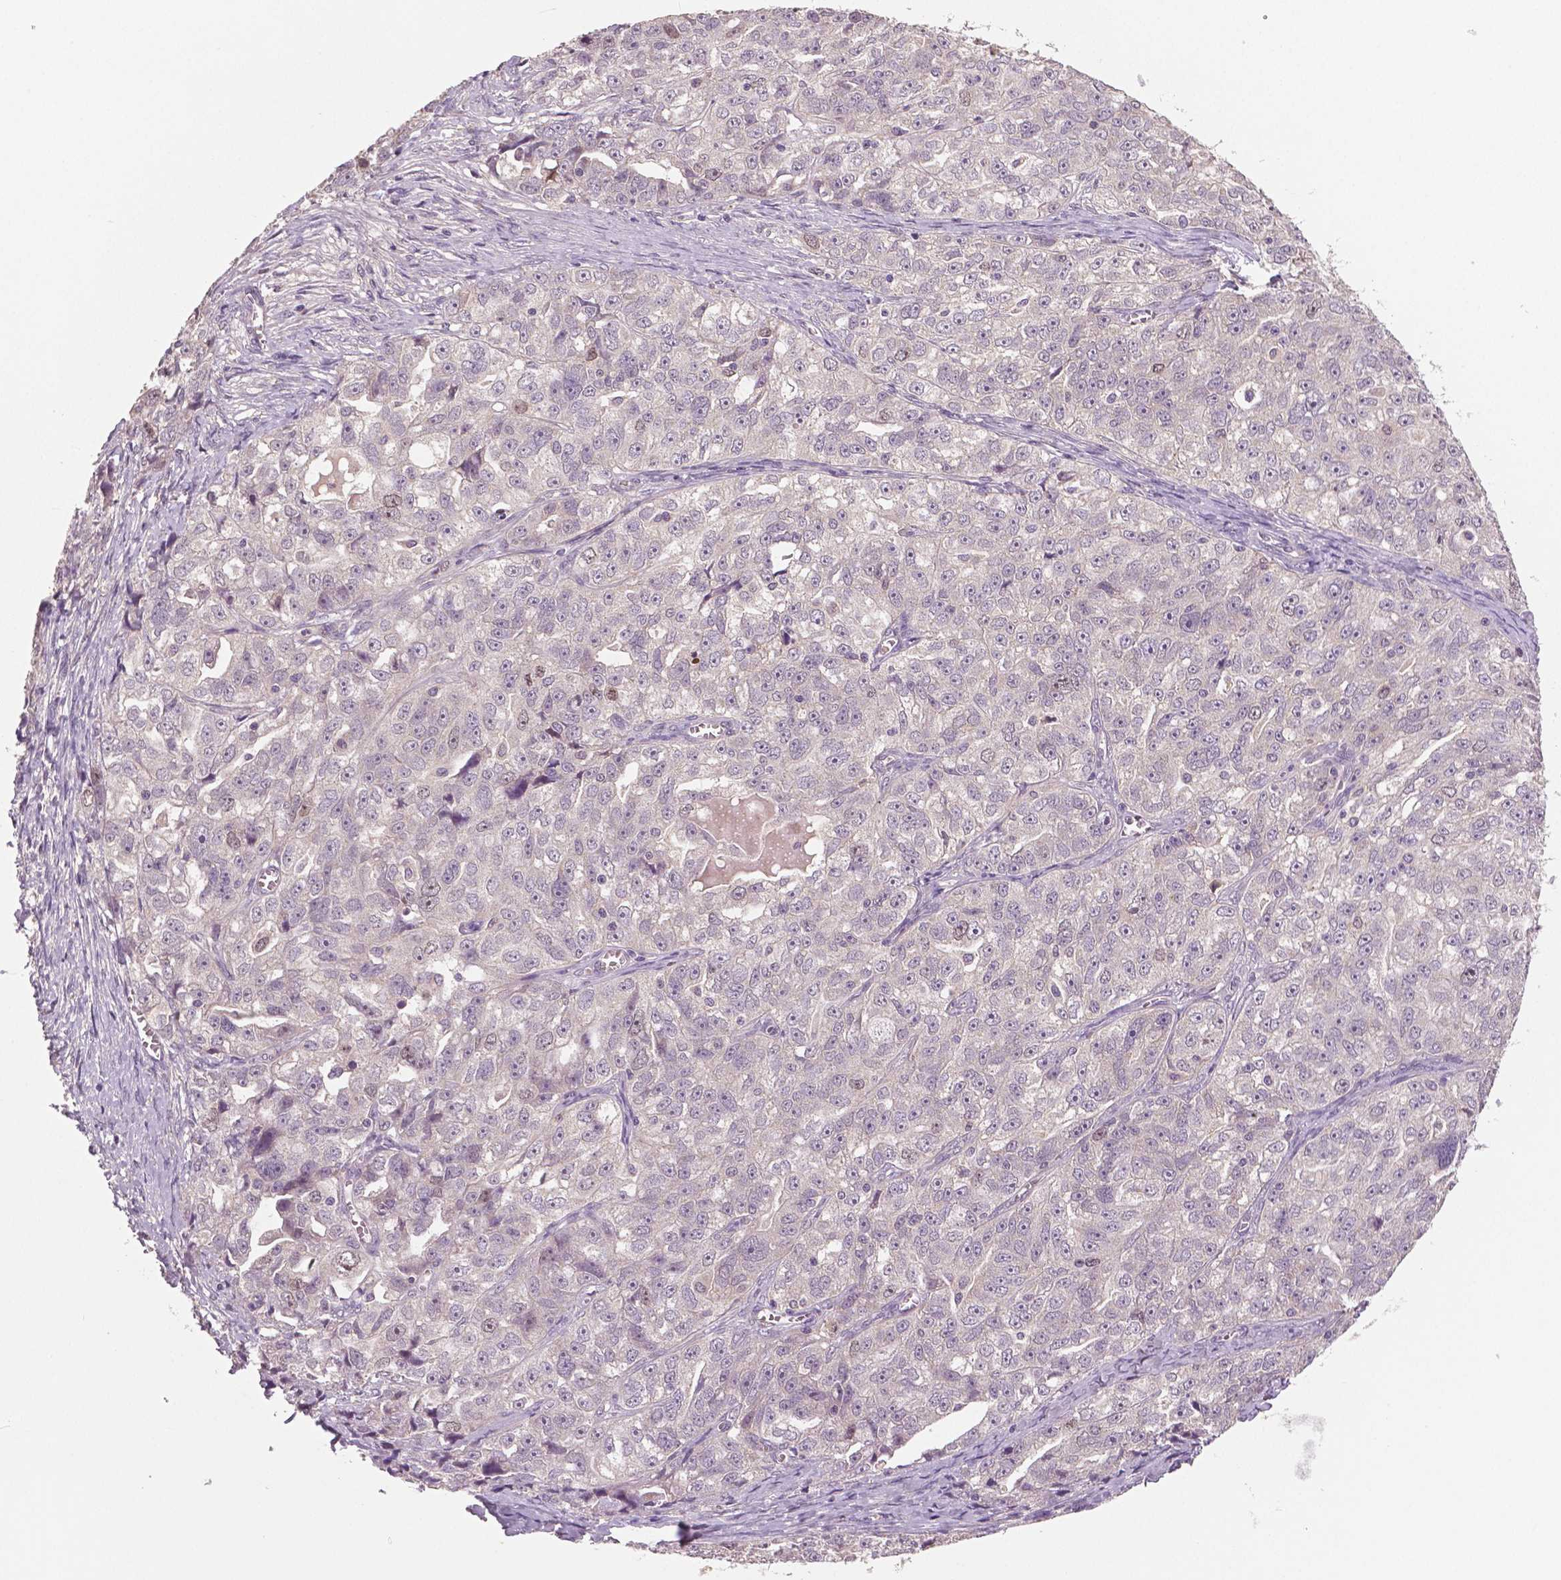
{"staining": {"intensity": "weak", "quantity": "<25%", "location": "nuclear"}, "tissue": "ovarian cancer", "cell_type": "Tumor cells", "image_type": "cancer", "snomed": [{"axis": "morphology", "description": "Cystadenocarcinoma, serous, NOS"}, {"axis": "topography", "description": "Ovary"}], "caption": "High magnification brightfield microscopy of ovarian serous cystadenocarcinoma stained with DAB (brown) and counterstained with hematoxylin (blue): tumor cells show no significant expression.", "gene": "MKI67", "patient": {"sex": "female", "age": 51}}